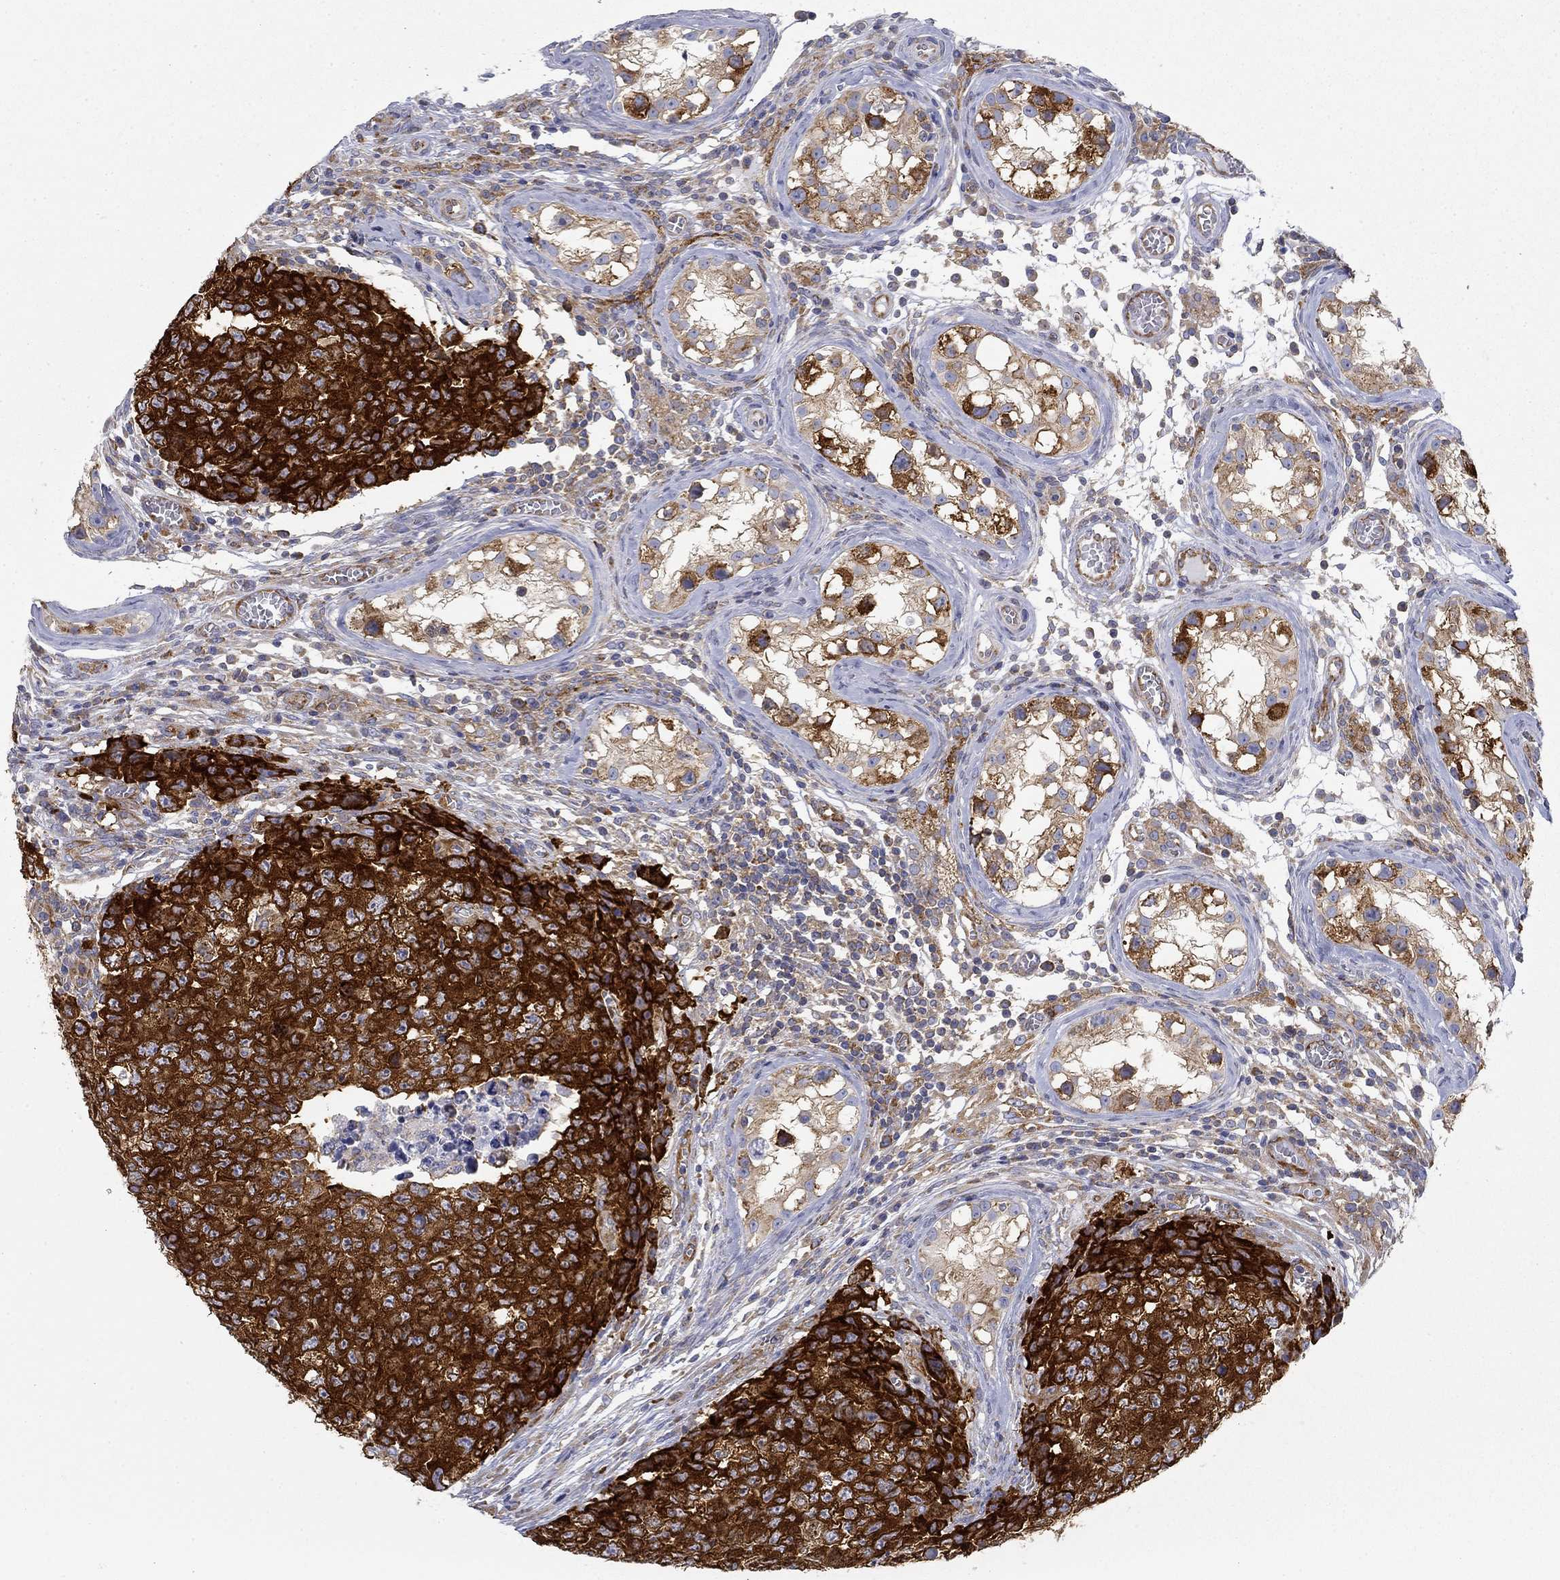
{"staining": {"intensity": "strong", "quantity": ">75%", "location": "cytoplasmic/membranous"}, "tissue": "testis cancer", "cell_type": "Tumor cells", "image_type": "cancer", "snomed": [{"axis": "morphology", "description": "Carcinoma, Embryonal, NOS"}, {"axis": "topography", "description": "Testis"}], "caption": "Protein expression by IHC shows strong cytoplasmic/membranous positivity in about >75% of tumor cells in embryonal carcinoma (testis).", "gene": "FXR1", "patient": {"sex": "male", "age": 23}}